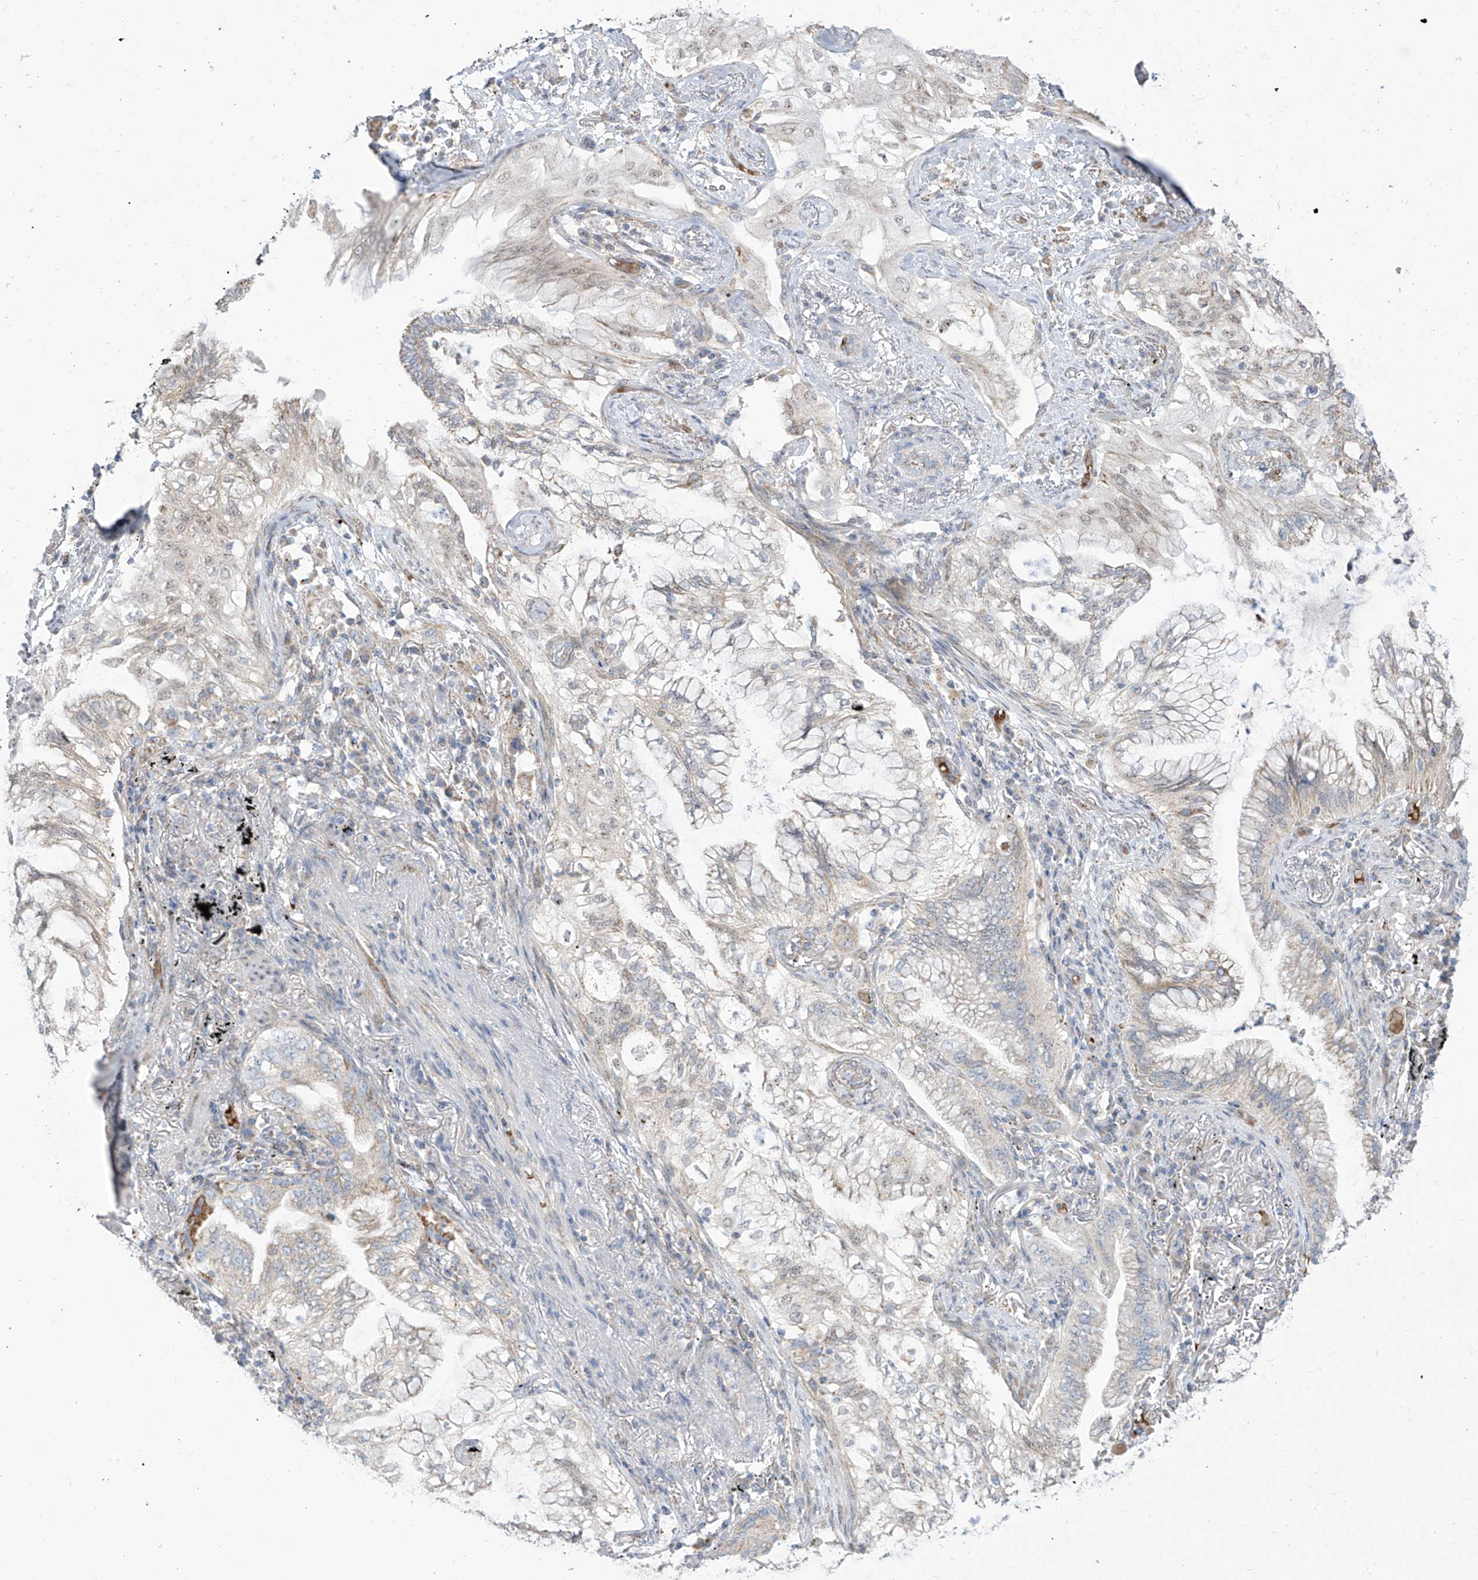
{"staining": {"intensity": "weak", "quantity": "<25%", "location": "cytoplasmic/membranous"}, "tissue": "lung cancer", "cell_type": "Tumor cells", "image_type": "cancer", "snomed": [{"axis": "morphology", "description": "Adenocarcinoma, NOS"}, {"axis": "topography", "description": "Lung"}], "caption": "Immunohistochemistry photomicrograph of lung cancer stained for a protein (brown), which shows no expression in tumor cells.", "gene": "ARHGEF40", "patient": {"sex": "female", "age": 70}}